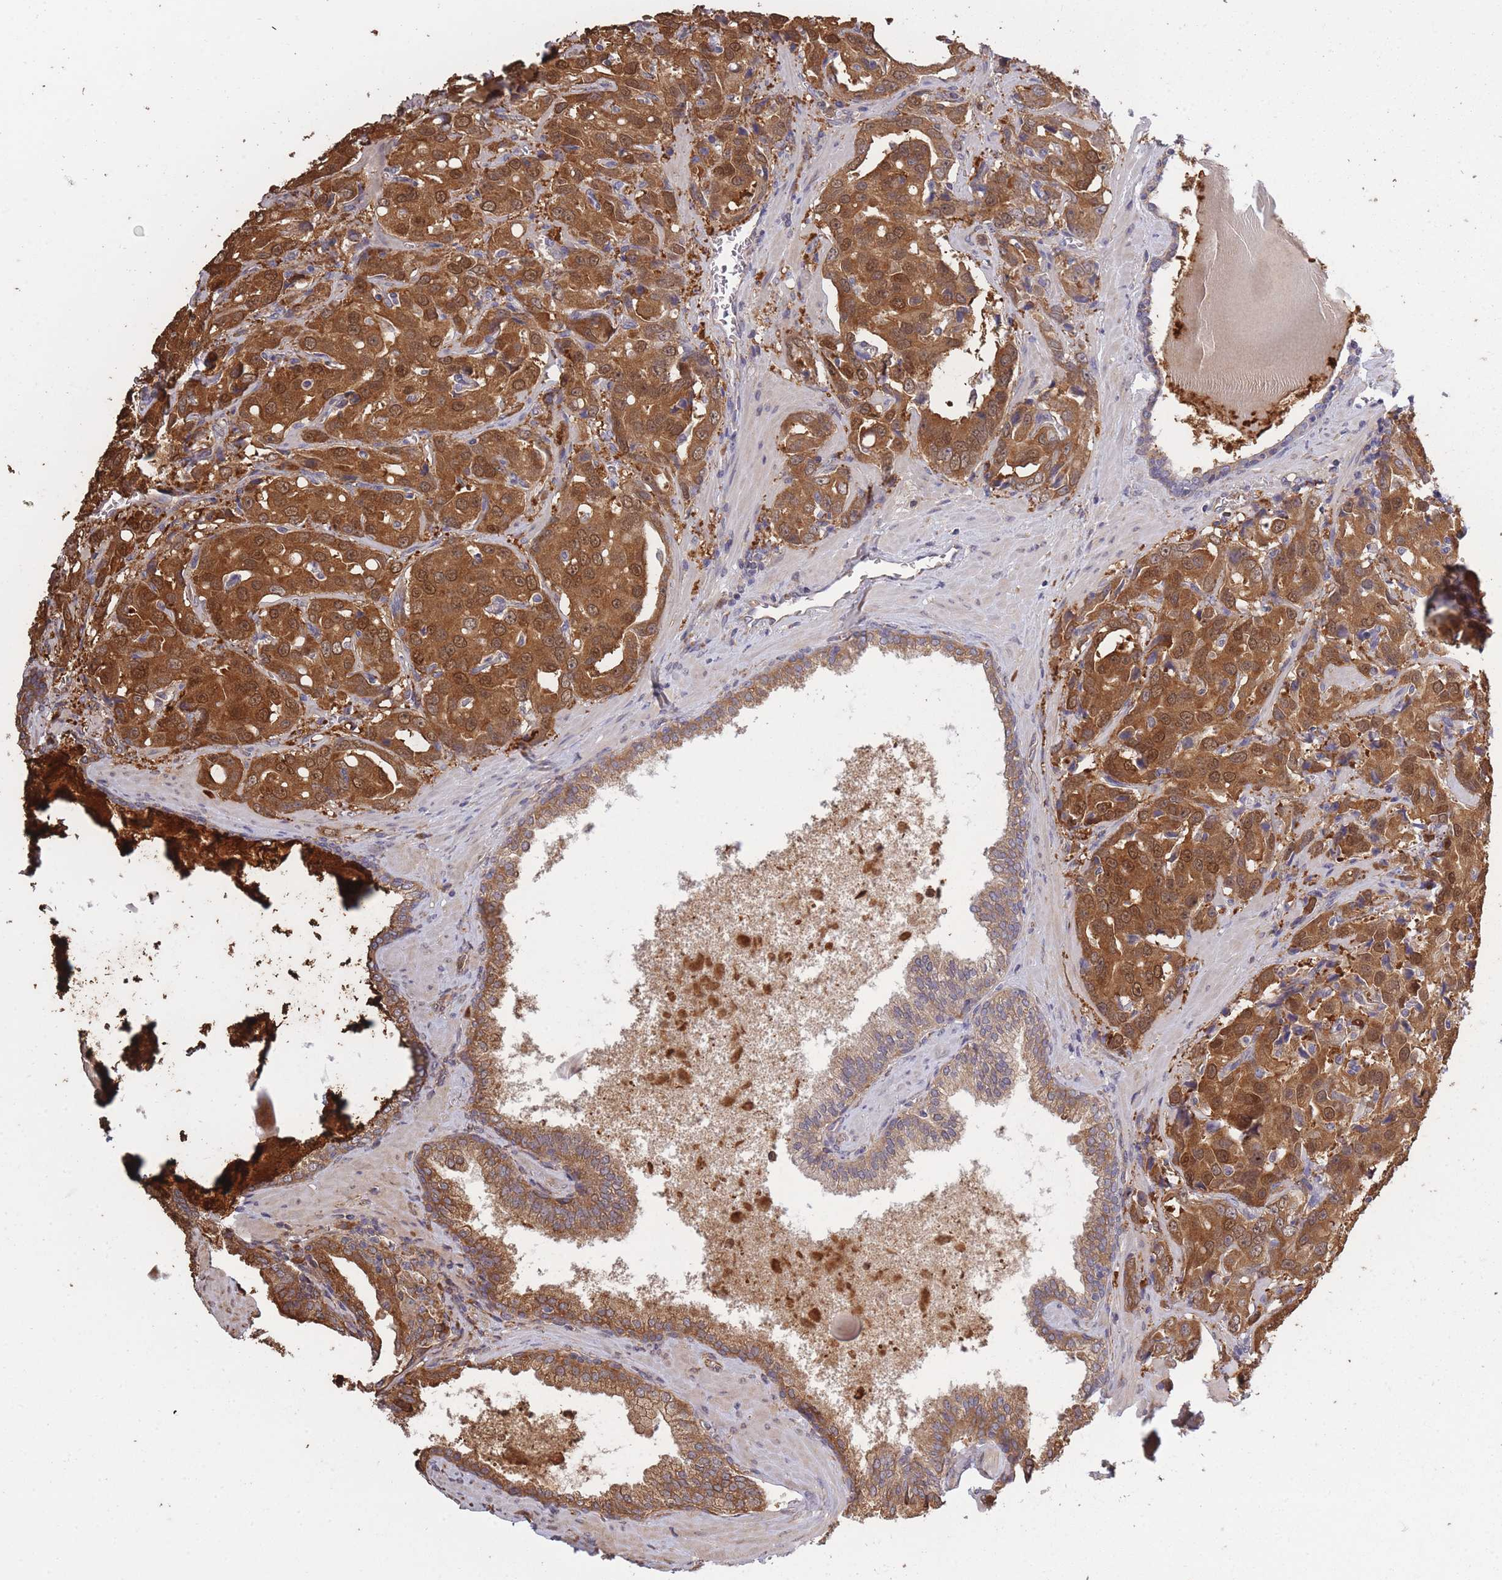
{"staining": {"intensity": "moderate", "quantity": ">75%", "location": "cytoplasmic/membranous"}, "tissue": "prostate cancer", "cell_type": "Tumor cells", "image_type": "cancer", "snomed": [{"axis": "morphology", "description": "Adenocarcinoma, High grade"}, {"axis": "topography", "description": "Prostate"}], "caption": "Immunohistochemistry micrograph of prostate high-grade adenocarcinoma stained for a protein (brown), which displays medium levels of moderate cytoplasmic/membranous expression in about >75% of tumor cells.", "gene": "ARL13B", "patient": {"sex": "male", "age": 68}}